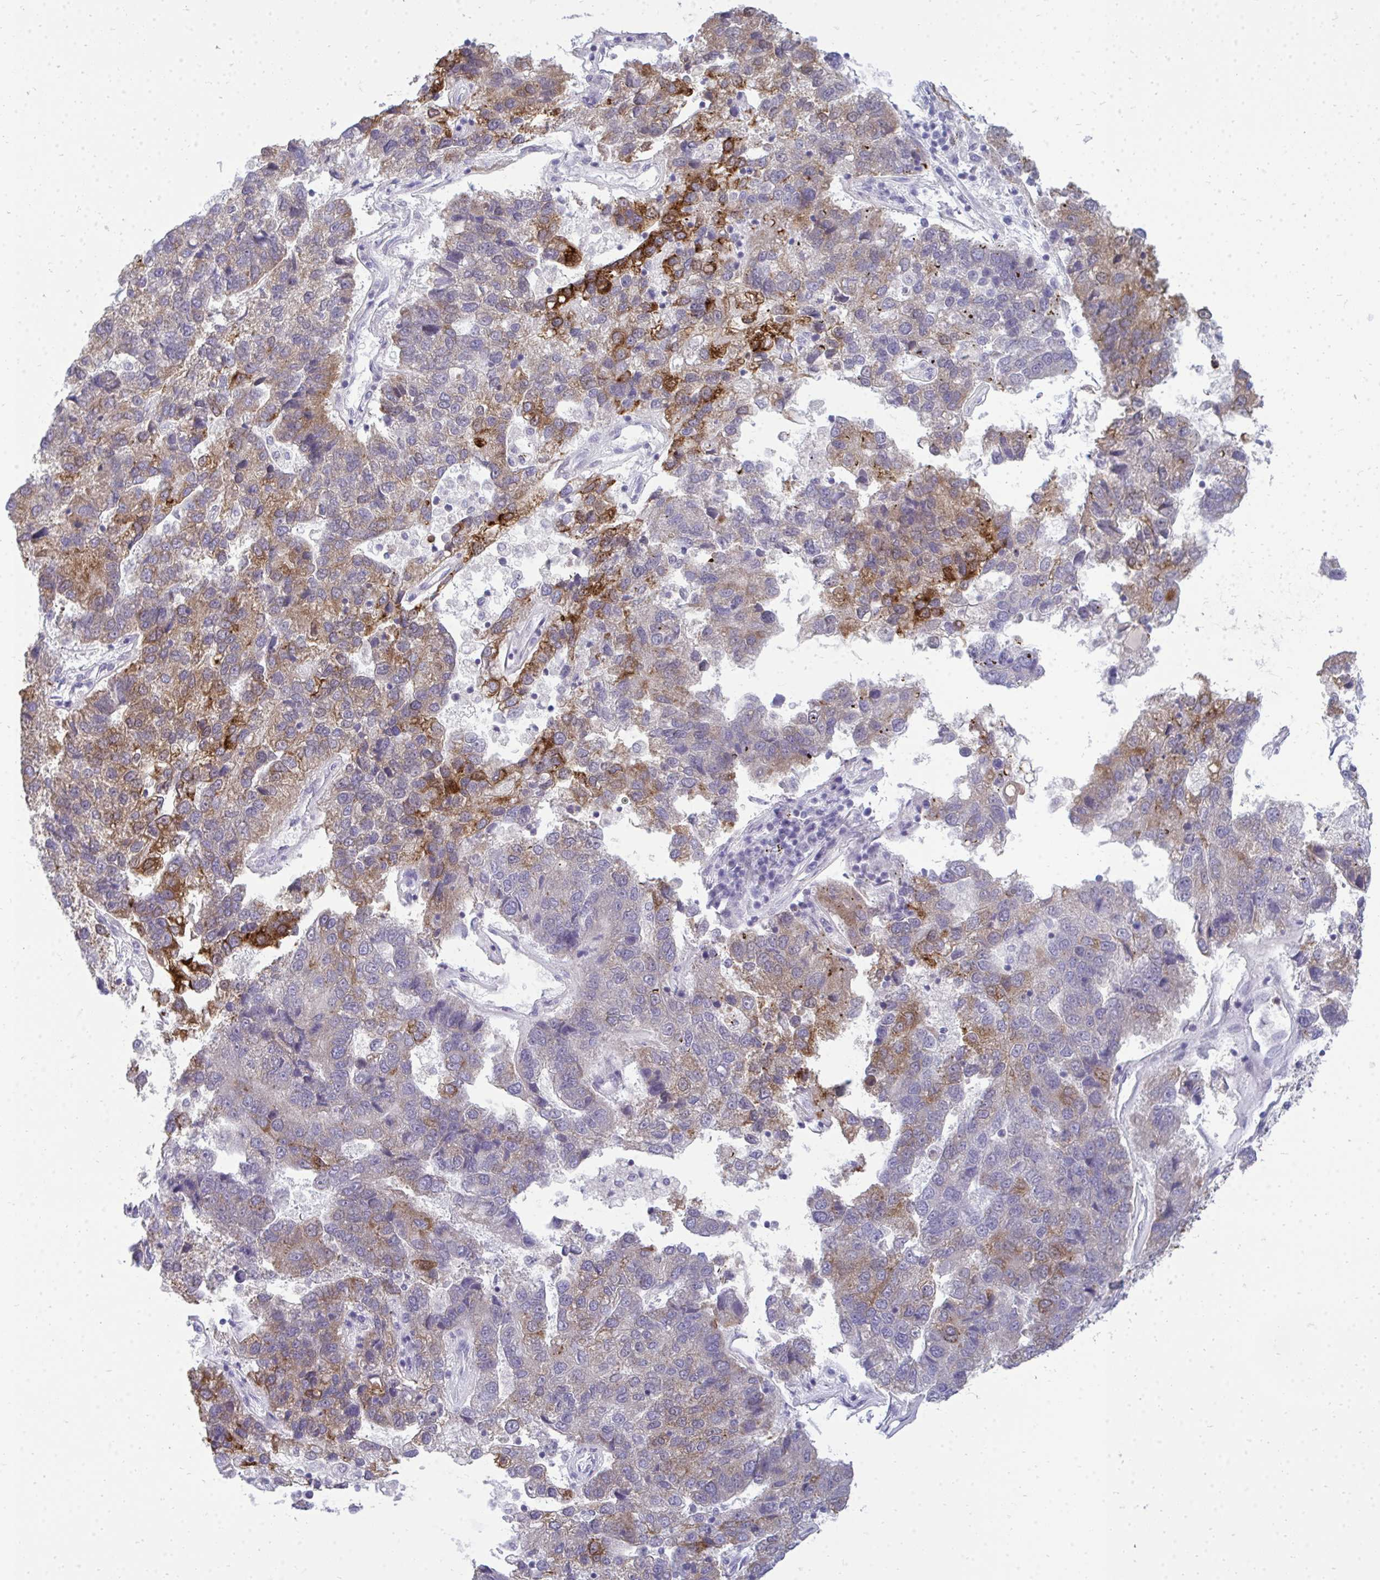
{"staining": {"intensity": "moderate", "quantity": "25%-75%", "location": "cytoplasmic/membranous"}, "tissue": "pancreatic cancer", "cell_type": "Tumor cells", "image_type": "cancer", "snomed": [{"axis": "morphology", "description": "Adenocarcinoma, NOS"}, {"axis": "topography", "description": "Pancreas"}], "caption": "The immunohistochemical stain labels moderate cytoplasmic/membranous expression in tumor cells of pancreatic adenocarcinoma tissue. (brown staining indicates protein expression, while blue staining denotes nuclei).", "gene": "ACSL5", "patient": {"sex": "female", "age": 61}}